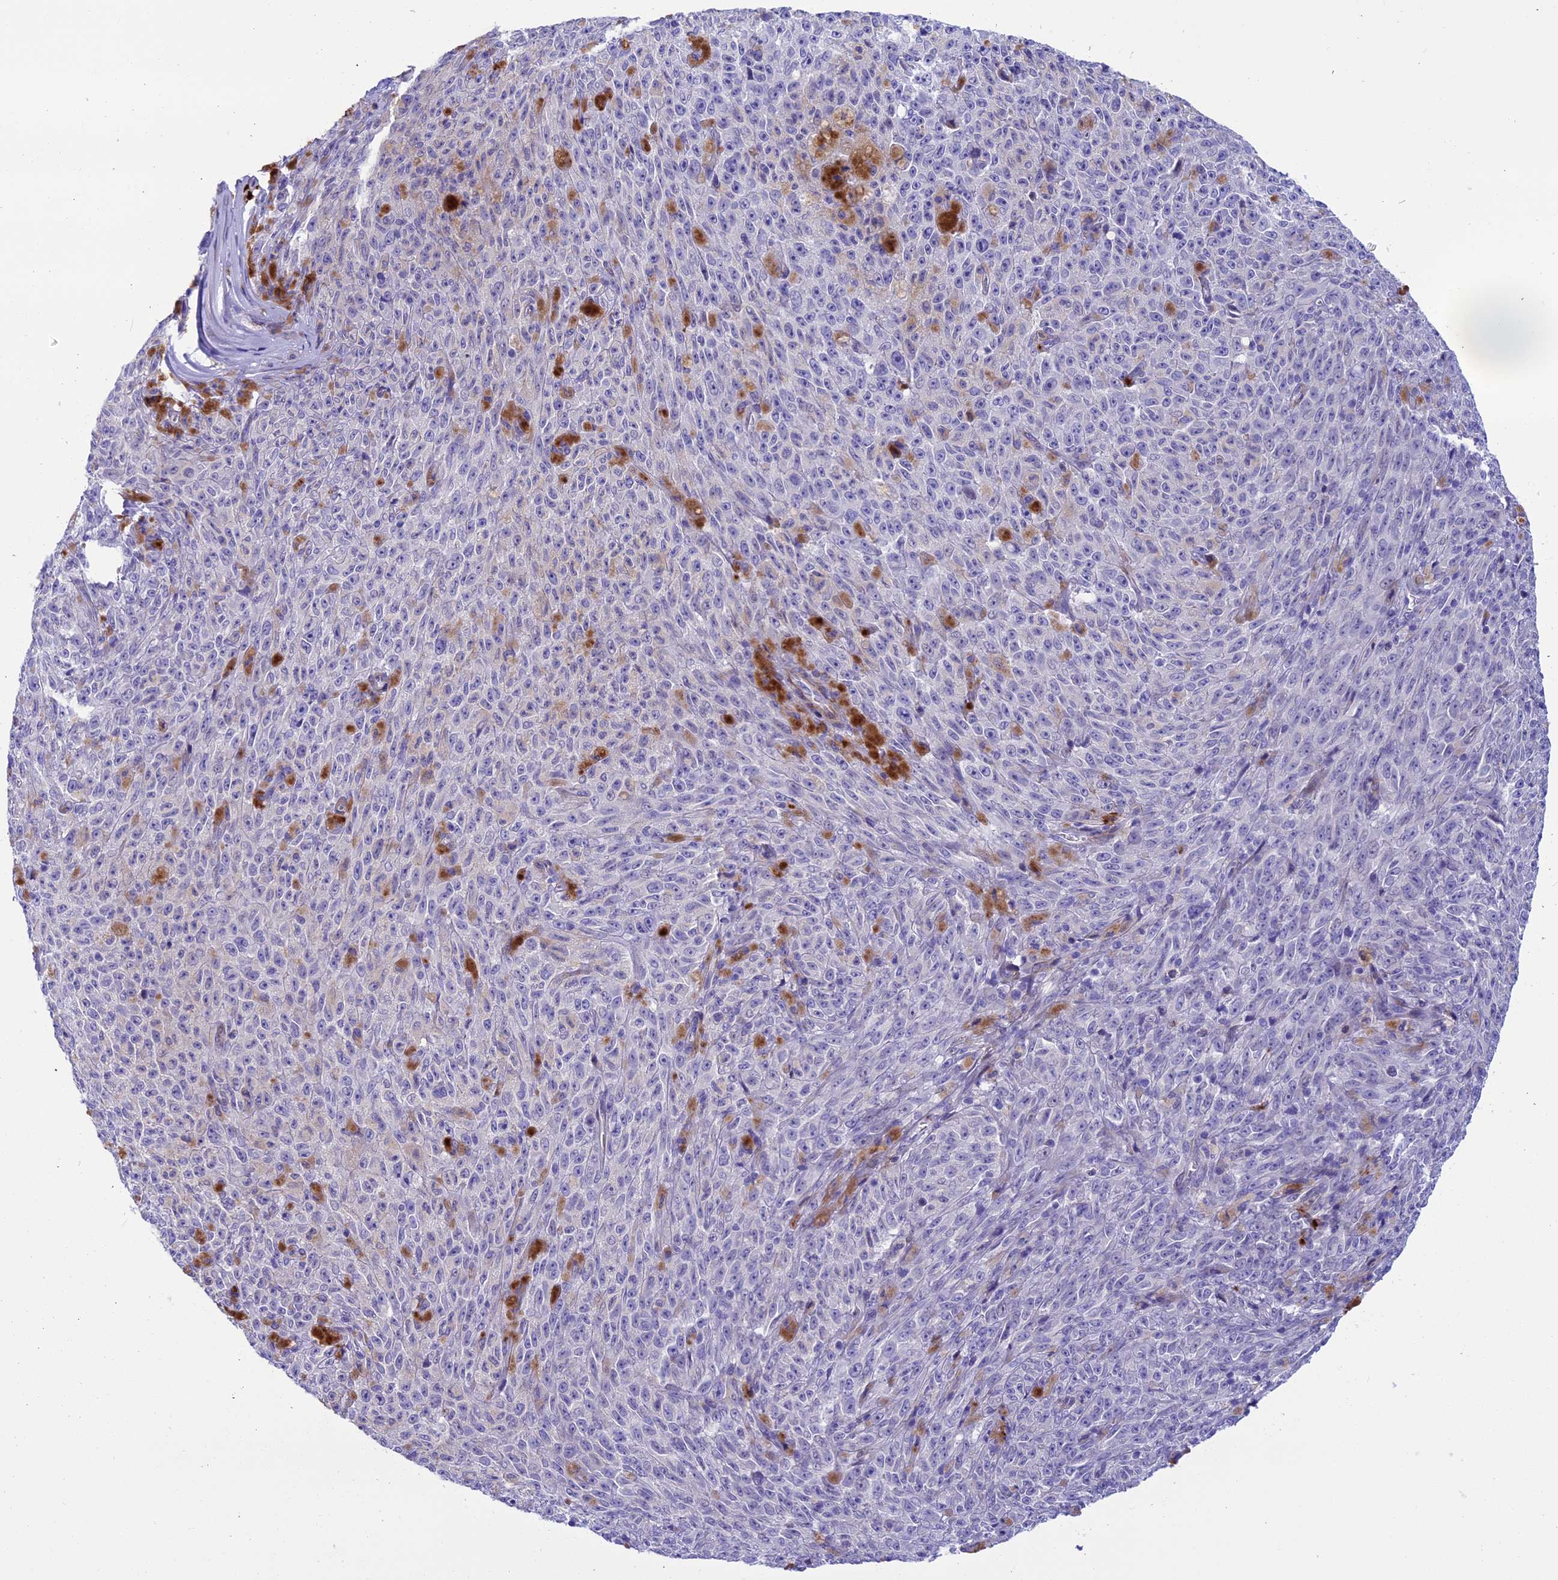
{"staining": {"intensity": "negative", "quantity": "none", "location": "none"}, "tissue": "melanoma", "cell_type": "Tumor cells", "image_type": "cancer", "snomed": [{"axis": "morphology", "description": "Malignant melanoma, NOS"}, {"axis": "topography", "description": "Skin"}], "caption": "Immunohistochemical staining of human melanoma demonstrates no significant staining in tumor cells.", "gene": "LOXL1", "patient": {"sex": "female", "age": 82}}